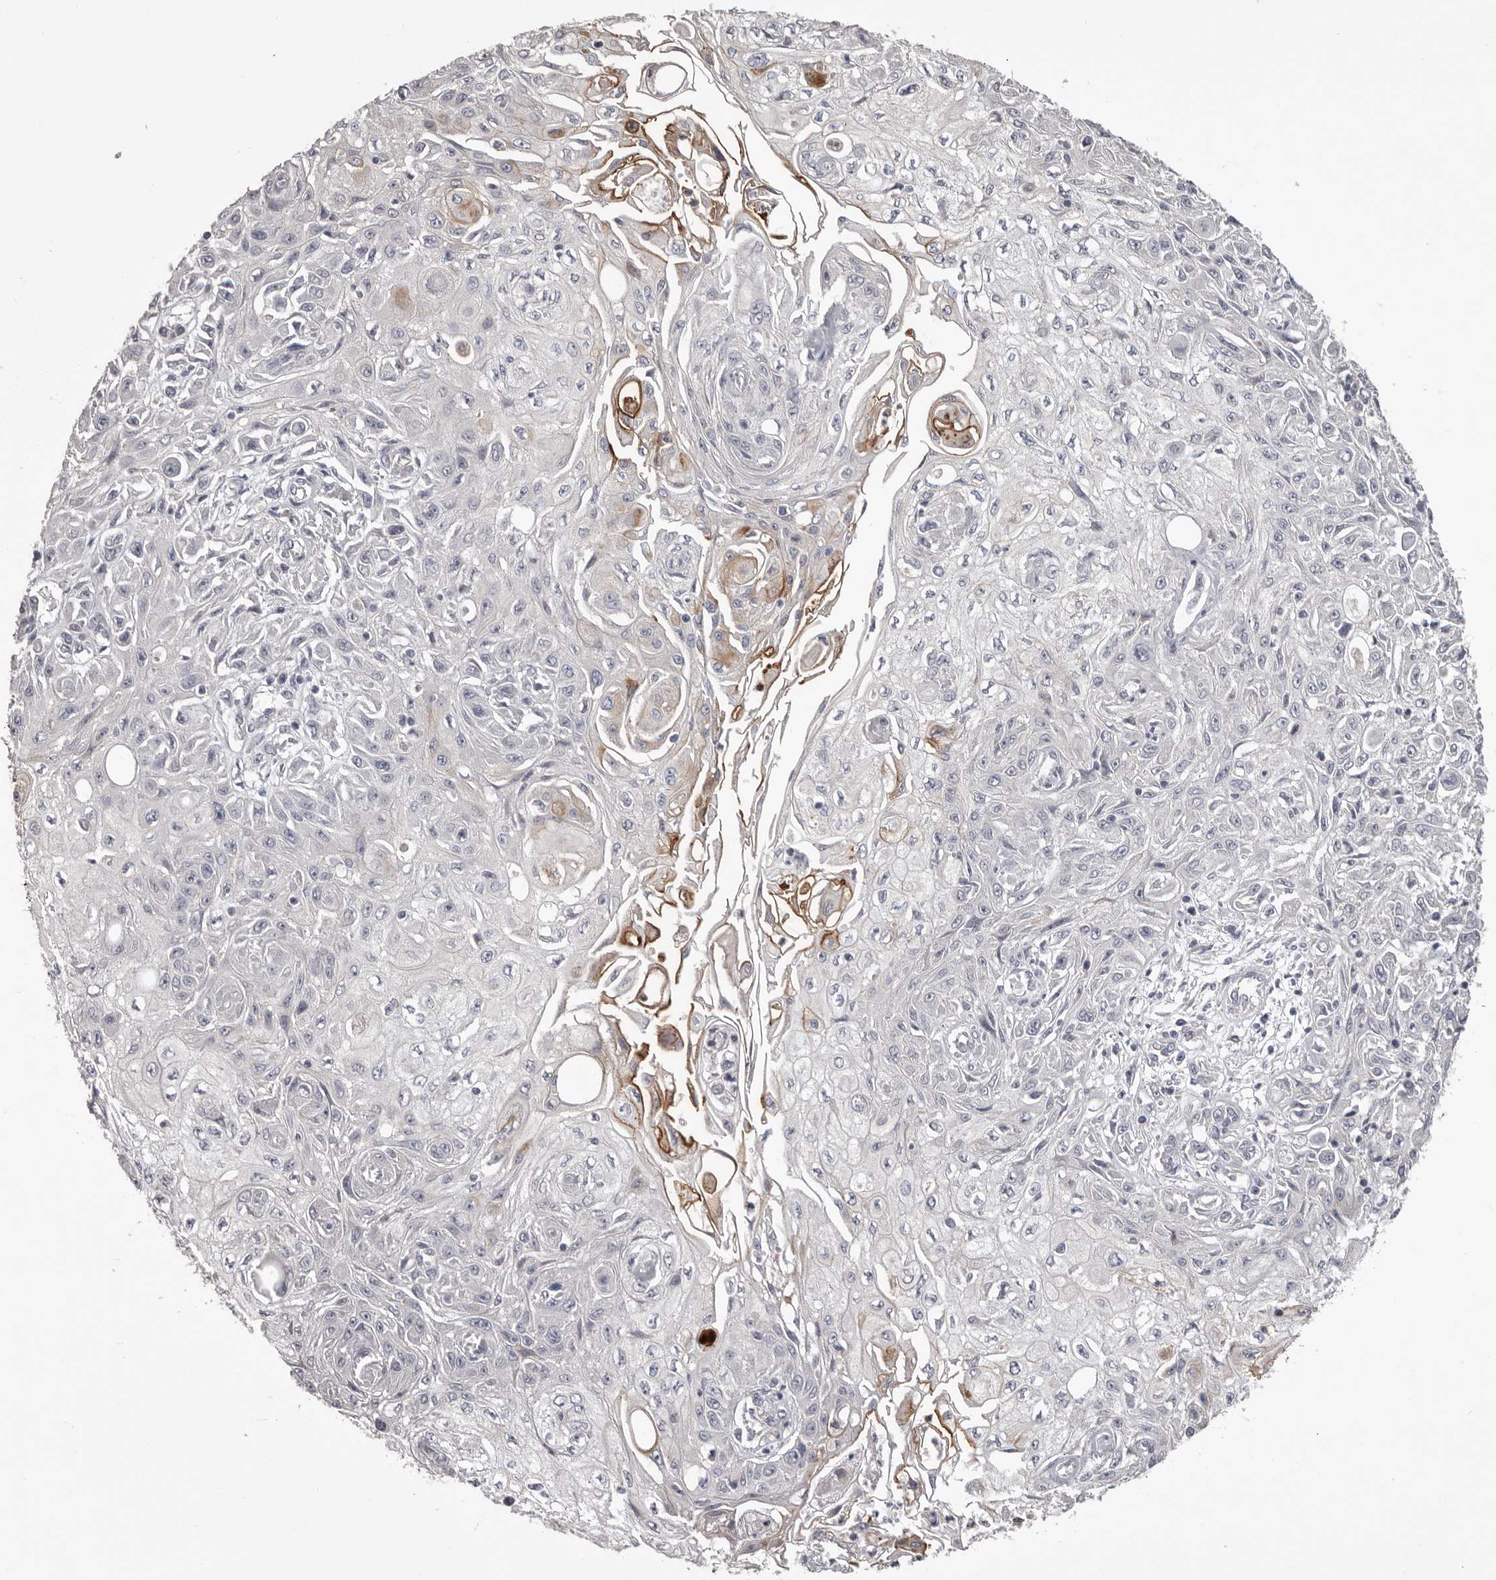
{"staining": {"intensity": "moderate", "quantity": "<25%", "location": "cytoplasmic/membranous"}, "tissue": "skin cancer", "cell_type": "Tumor cells", "image_type": "cancer", "snomed": [{"axis": "morphology", "description": "Squamous cell carcinoma, NOS"}, {"axis": "morphology", "description": "Squamous cell carcinoma, metastatic, NOS"}, {"axis": "topography", "description": "Skin"}, {"axis": "topography", "description": "Lymph node"}], "caption": "Moderate cytoplasmic/membranous staining is seen in approximately <25% of tumor cells in skin cancer.", "gene": "LPAR6", "patient": {"sex": "male", "age": 75}}